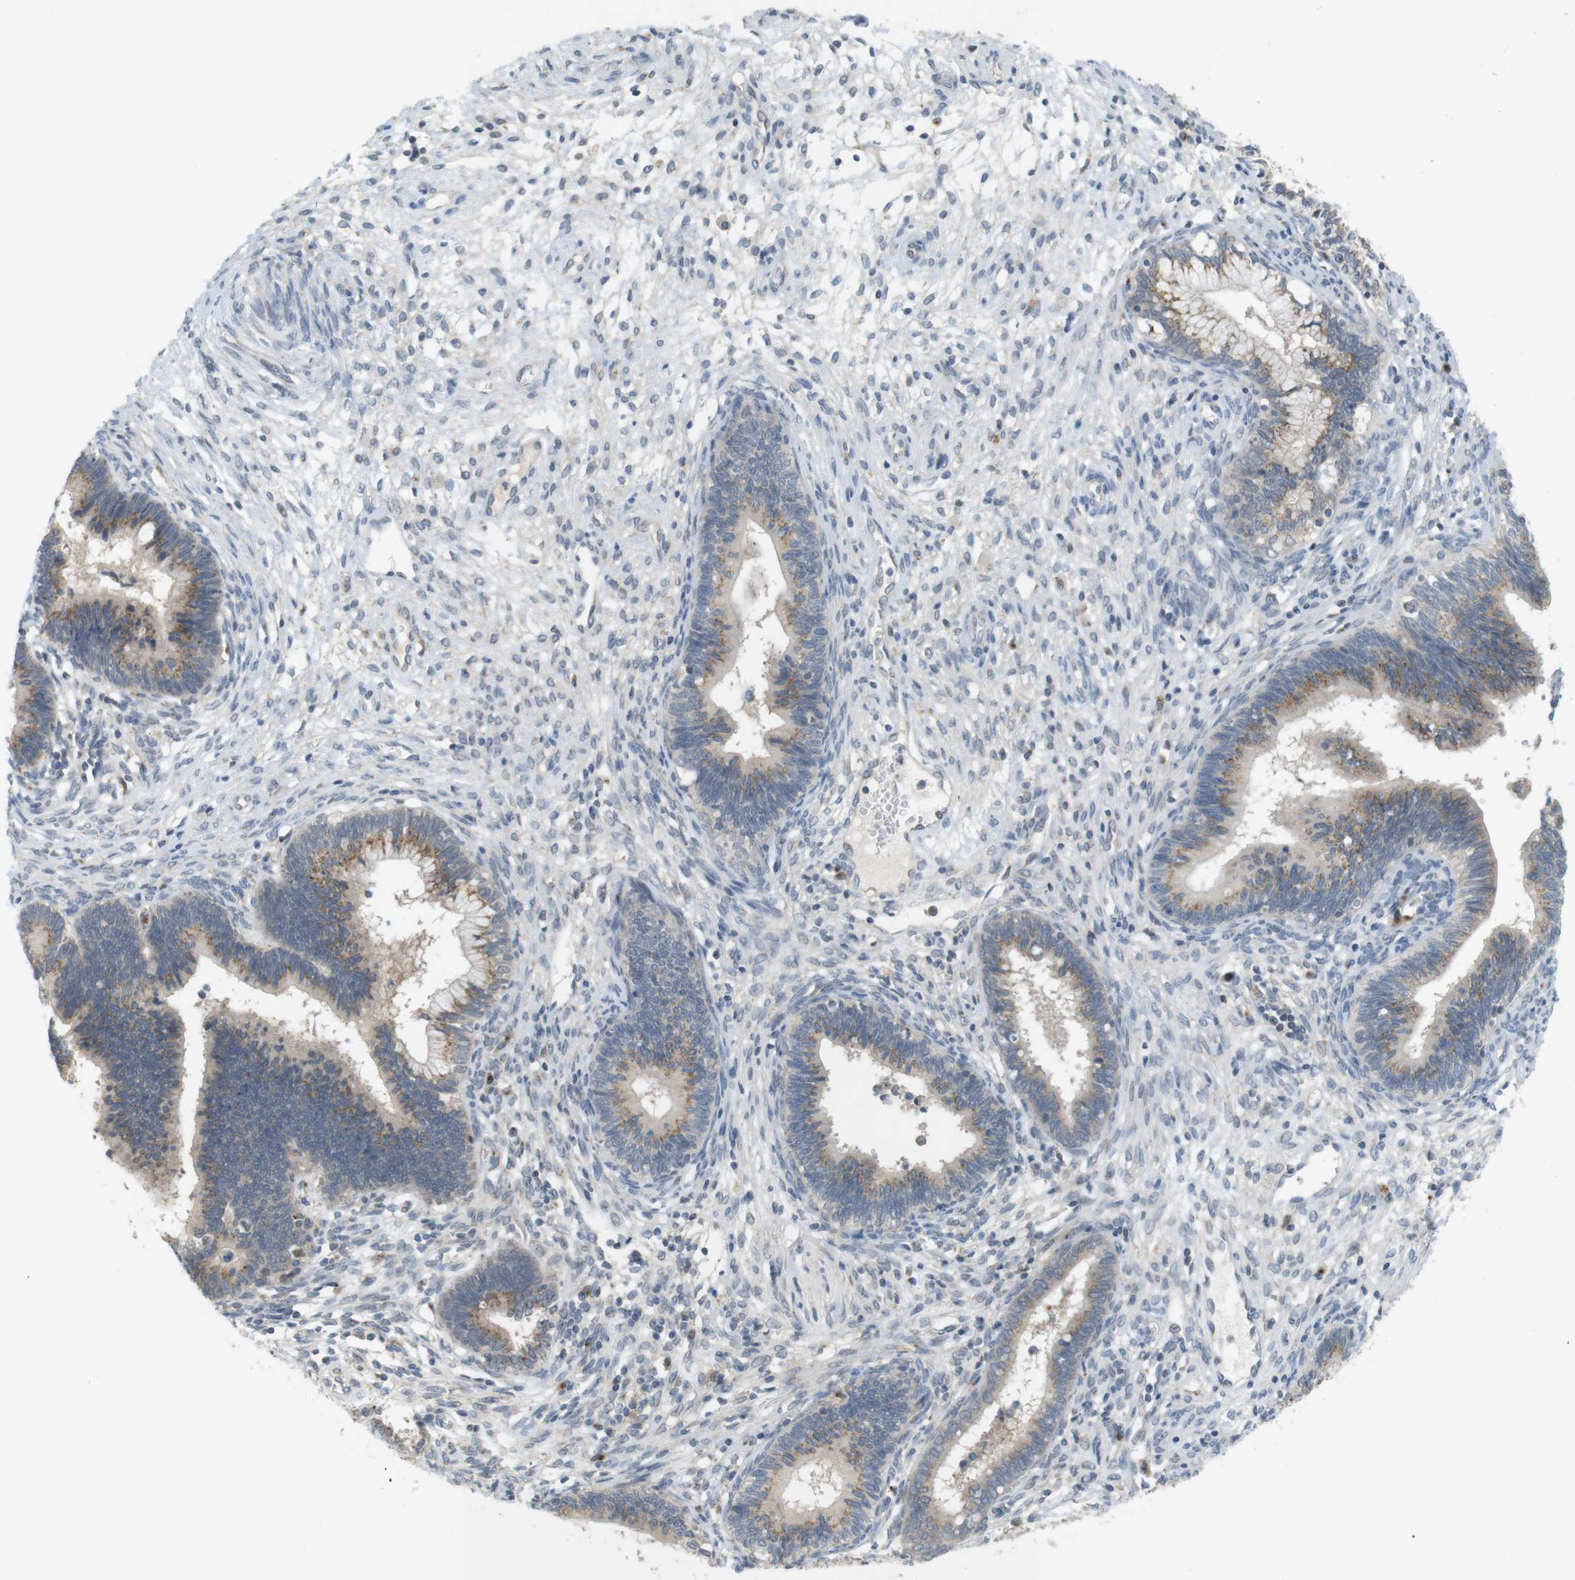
{"staining": {"intensity": "weak", "quantity": ">75%", "location": "cytoplasmic/membranous"}, "tissue": "cervical cancer", "cell_type": "Tumor cells", "image_type": "cancer", "snomed": [{"axis": "morphology", "description": "Adenocarcinoma, NOS"}, {"axis": "topography", "description": "Cervix"}], "caption": "High-power microscopy captured an IHC histopathology image of cervical adenocarcinoma, revealing weak cytoplasmic/membranous staining in about >75% of tumor cells.", "gene": "YIPF3", "patient": {"sex": "female", "age": 44}}